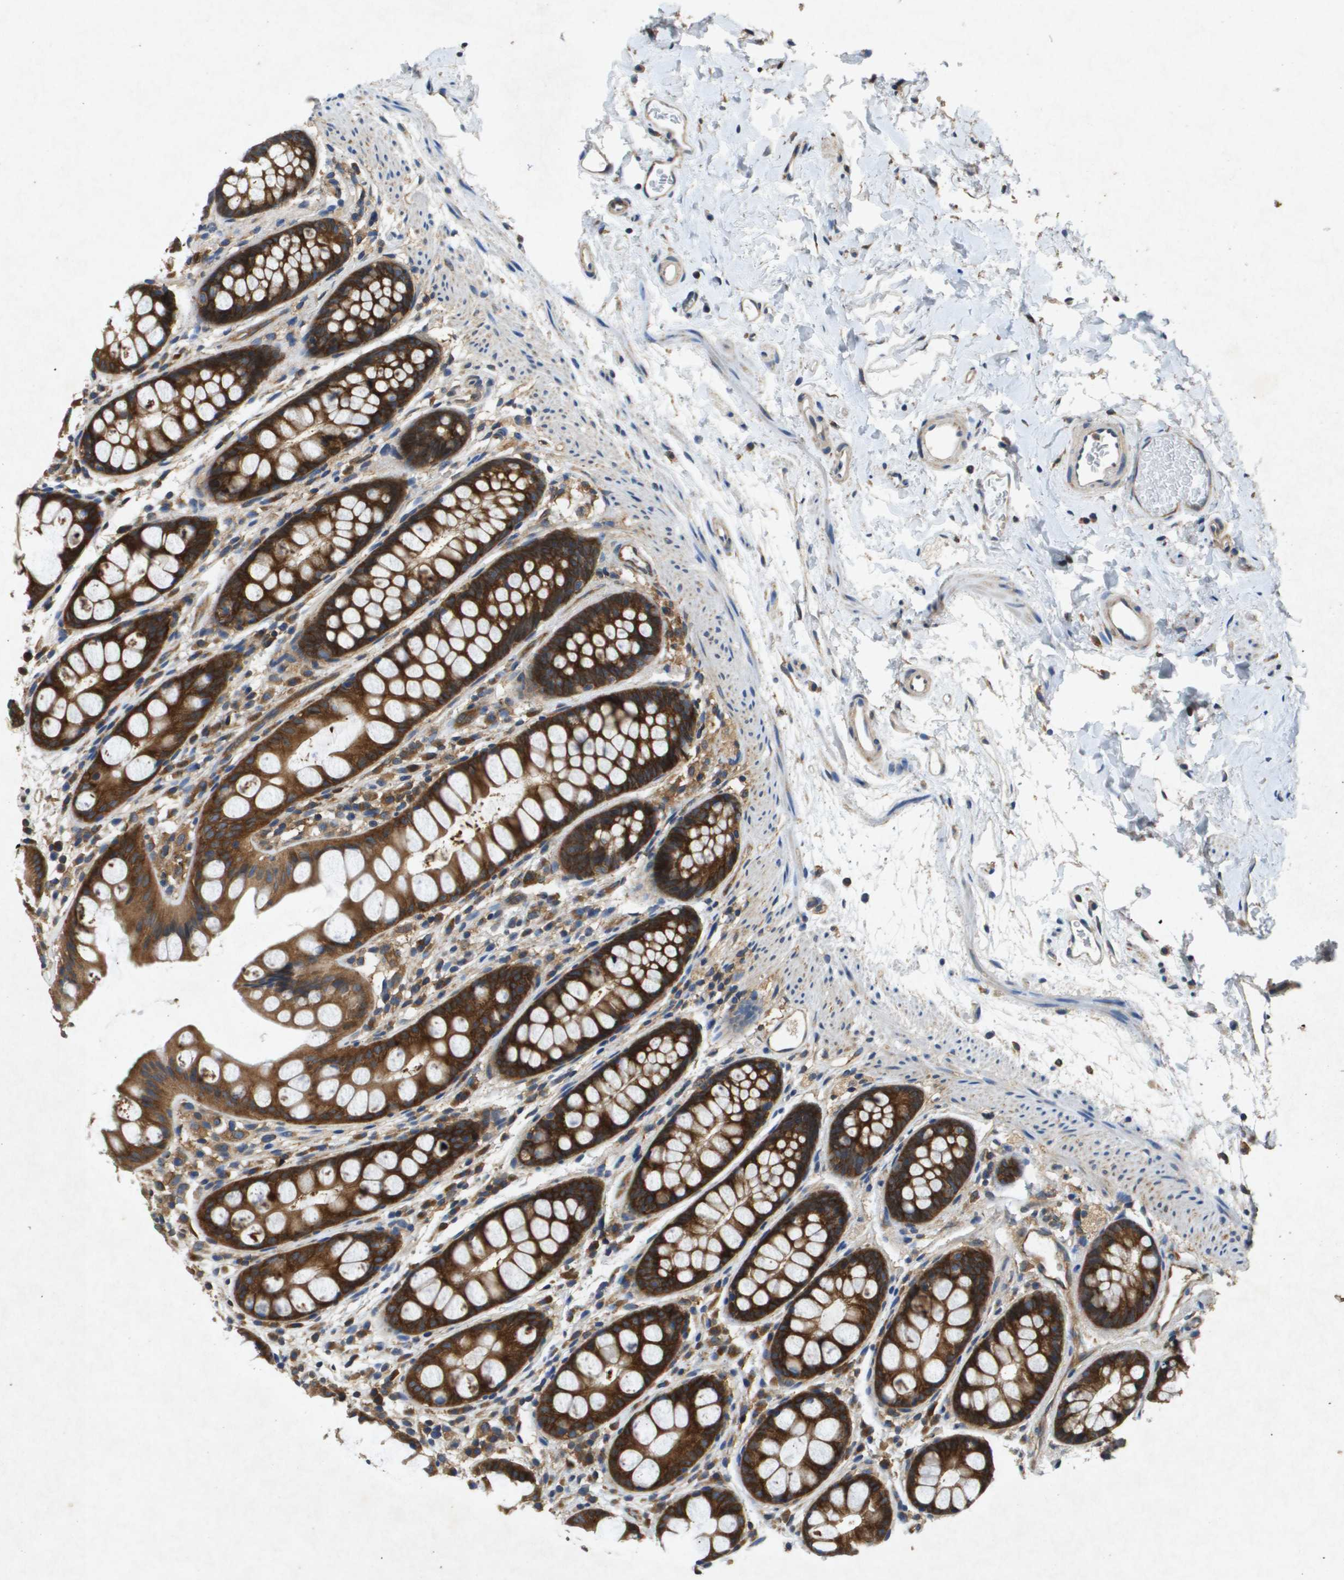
{"staining": {"intensity": "strong", "quantity": ">75%", "location": "cytoplasmic/membranous"}, "tissue": "rectum", "cell_type": "Glandular cells", "image_type": "normal", "snomed": [{"axis": "morphology", "description": "Normal tissue, NOS"}, {"axis": "topography", "description": "Rectum"}], "caption": "The histopathology image demonstrates immunohistochemical staining of unremarkable rectum. There is strong cytoplasmic/membranous positivity is present in approximately >75% of glandular cells.", "gene": "PTPRT", "patient": {"sex": "female", "age": 65}}